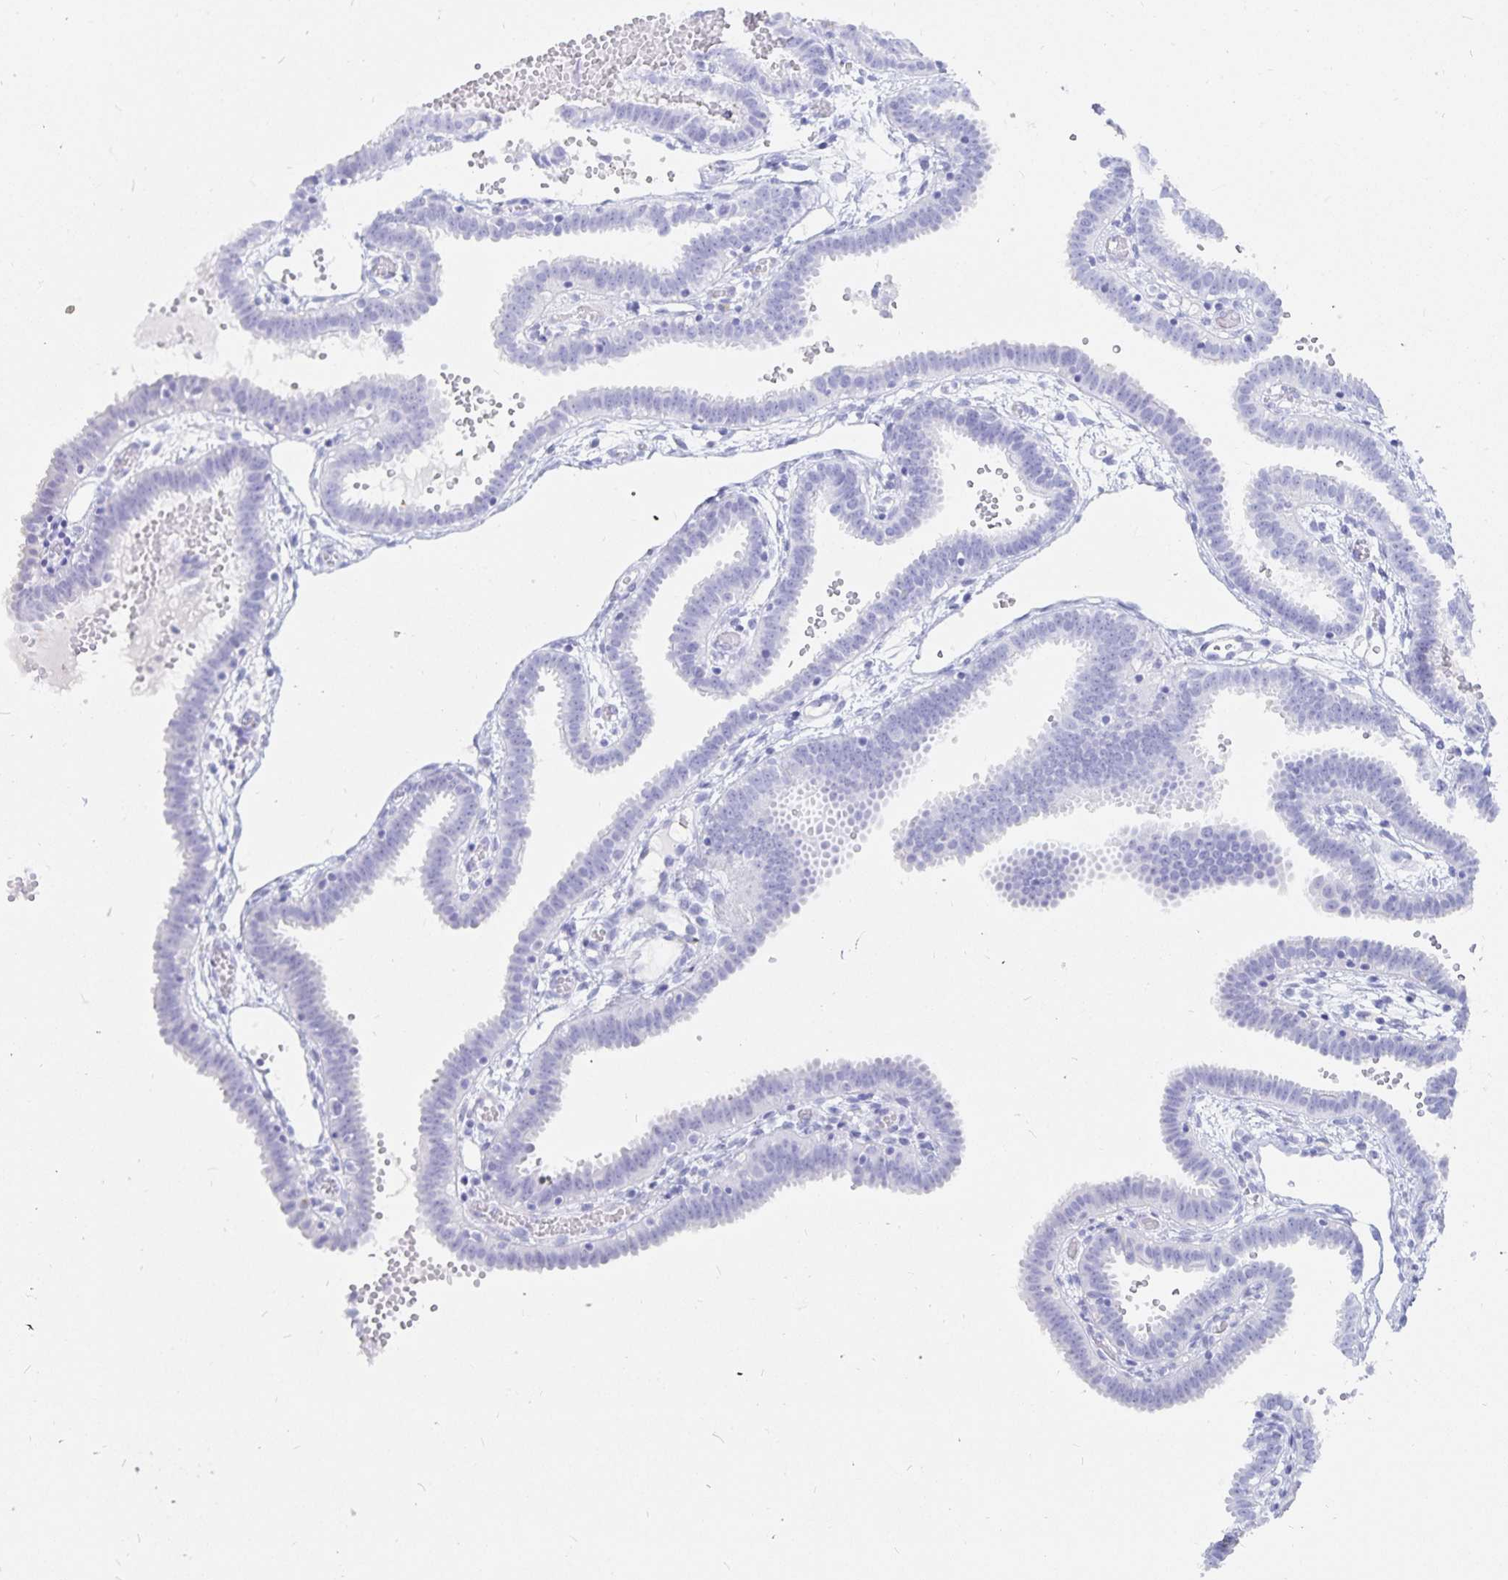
{"staining": {"intensity": "negative", "quantity": "none", "location": "none"}, "tissue": "fallopian tube", "cell_type": "Glandular cells", "image_type": "normal", "snomed": [{"axis": "morphology", "description": "Normal tissue, NOS"}, {"axis": "topography", "description": "Fallopian tube"}], "caption": "This is an IHC micrograph of benign fallopian tube. There is no expression in glandular cells.", "gene": "INSL5", "patient": {"sex": "female", "age": 37}}